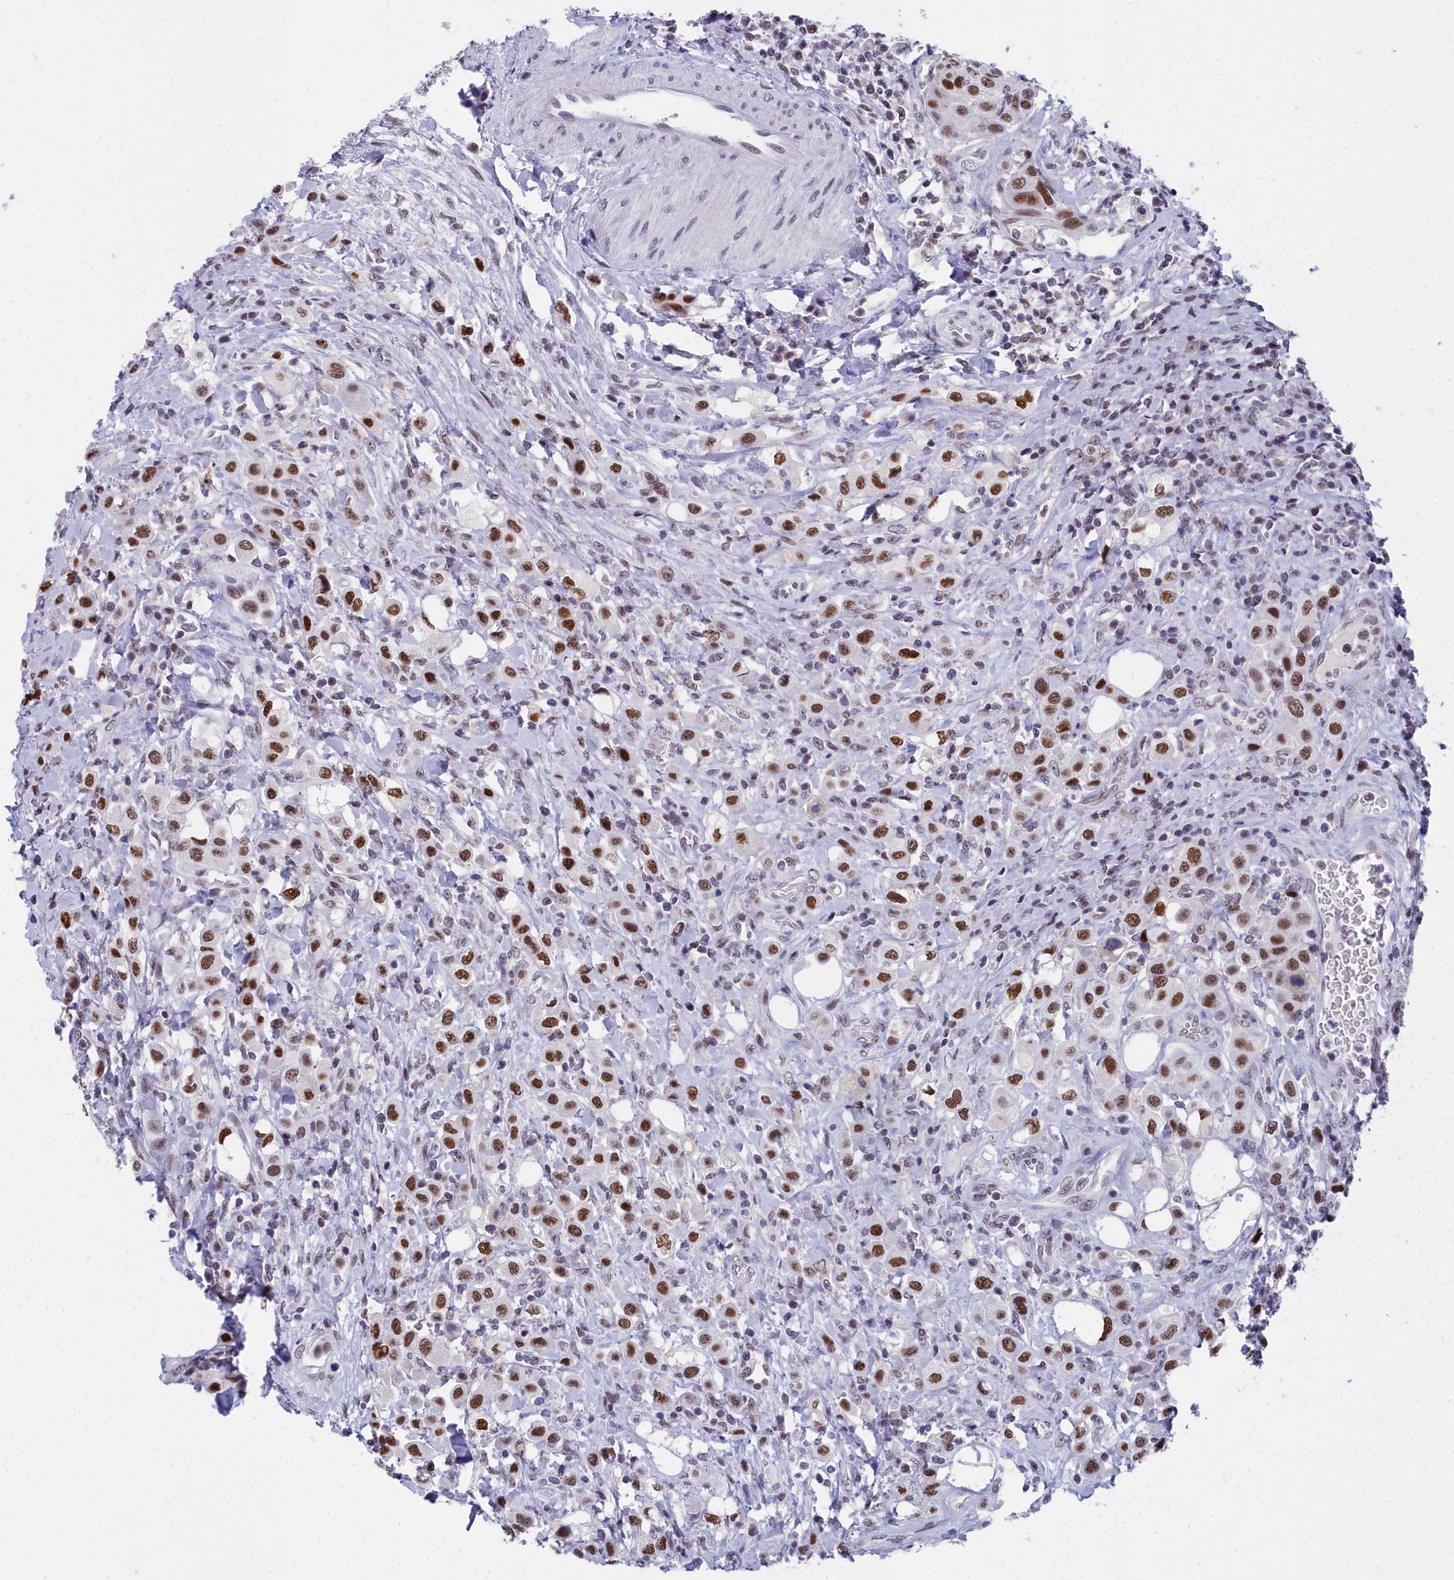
{"staining": {"intensity": "strong", "quantity": ">75%", "location": "nuclear"}, "tissue": "urothelial cancer", "cell_type": "Tumor cells", "image_type": "cancer", "snomed": [{"axis": "morphology", "description": "Urothelial carcinoma, High grade"}, {"axis": "topography", "description": "Urinary bladder"}], "caption": "Urothelial carcinoma (high-grade) stained with DAB IHC demonstrates high levels of strong nuclear expression in about >75% of tumor cells. The protein is shown in brown color, while the nuclei are stained blue.", "gene": "CCDC97", "patient": {"sex": "male", "age": 50}}